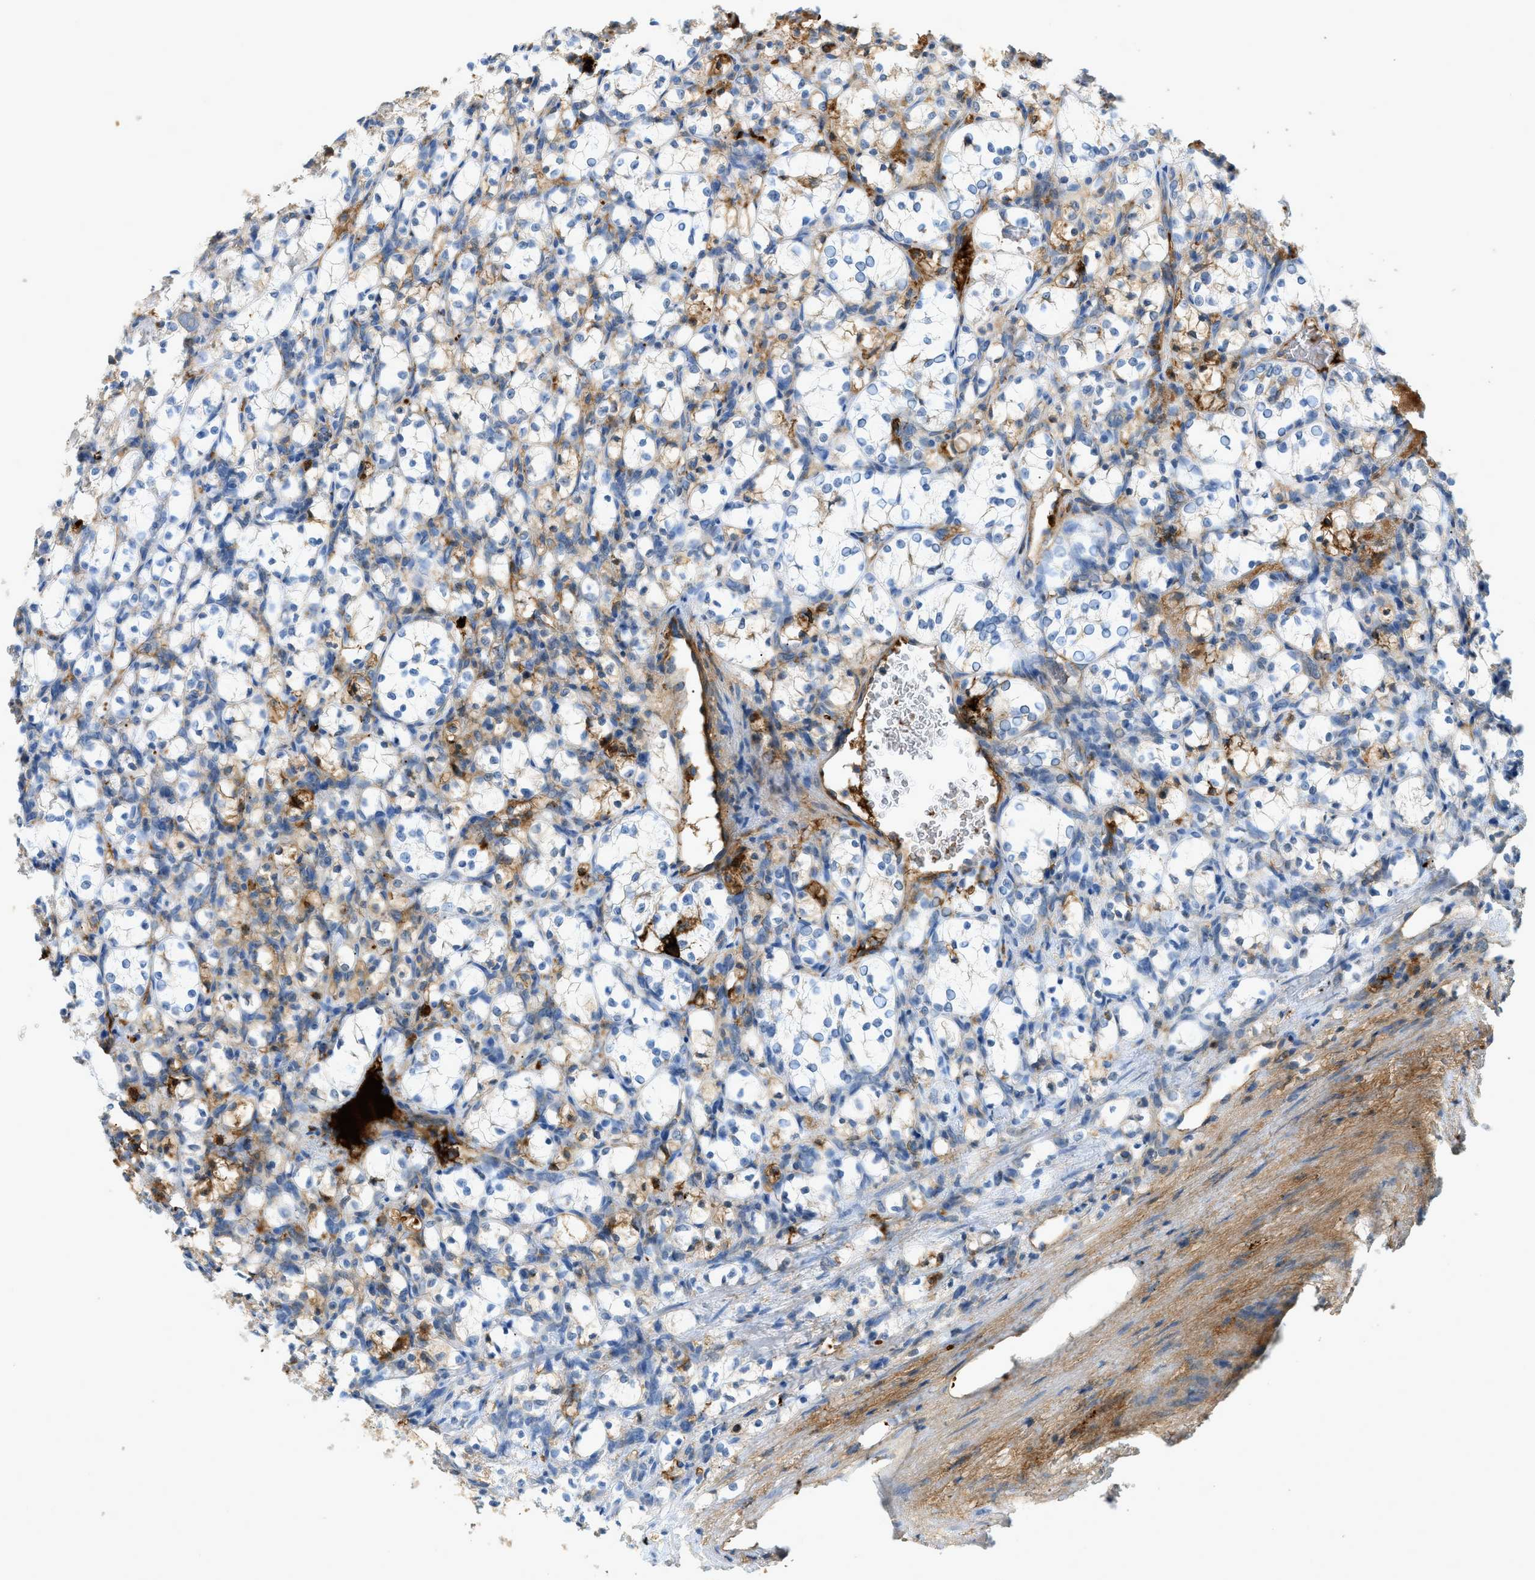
{"staining": {"intensity": "weak", "quantity": "25%-75%", "location": "cytoplasmic/membranous"}, "tissue": "renal cancer", "cell_type": "Tumor cells", "image_type": "cancer", "snomed": [{"axis": "morphology", "description": "Adenocarcinoma, NOS"}, {"axis": "topography", "description": "Kidney"}], "caption": "Immunohistochemical staining of human renal cancer reveals low levels of weak cytoplasmic/membranous protein positivity in approximately 25%-75% of tumor cells.", "gene": "F2", "patient": {"sex": "female", "age": 69}}